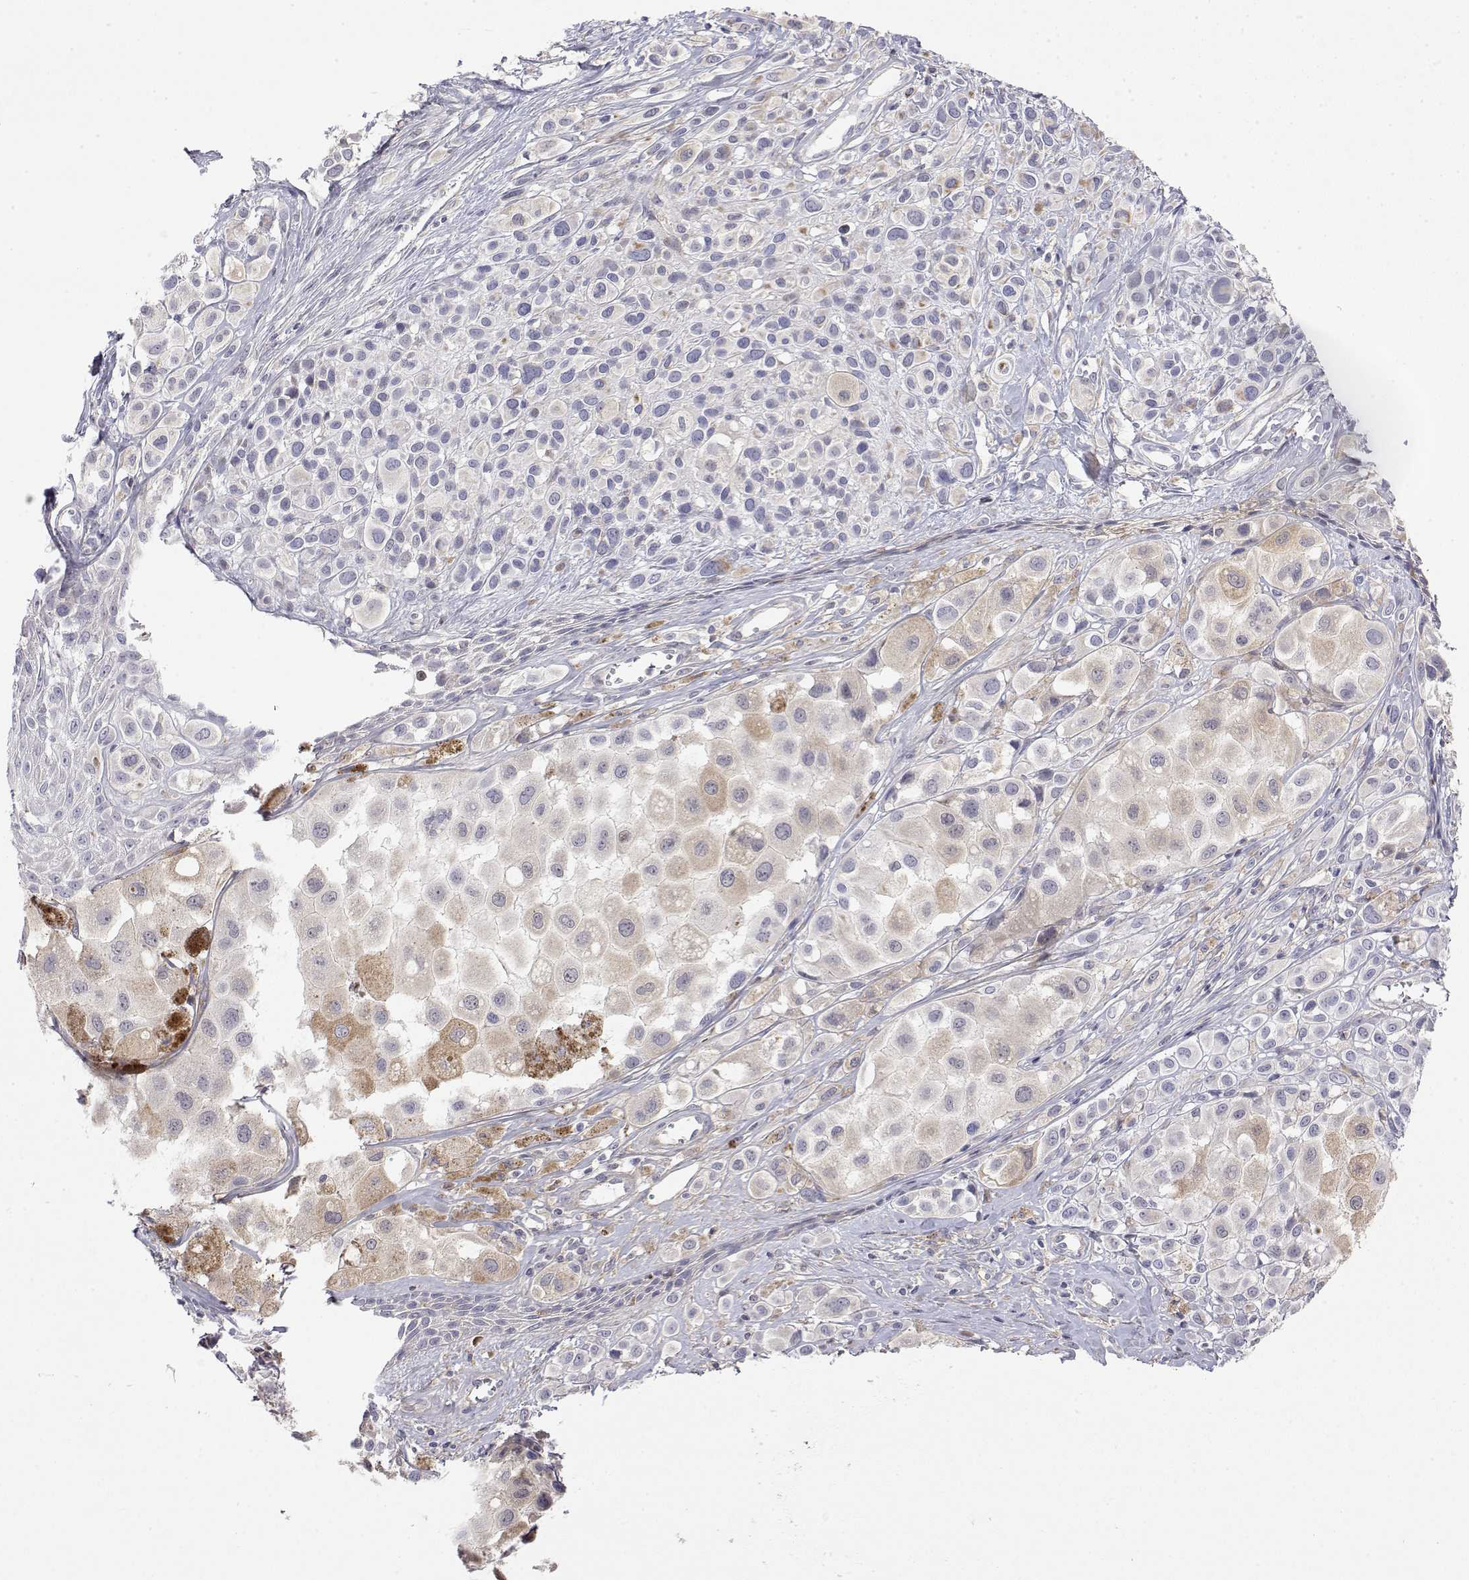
{"staining": {"intensity": "negative", "quantity": "none", "location": "none"}, "tissue": "melanoma", "cell_type": "Tumor cells", "image_type": "cancer", "snomed": [{"axis": "morphology", "description": "Malignant melanoma, NOS"}, {"axis": "topography", "description": "Skin"}], "caption": "Protein analysis of malignant melanoma demonstrates no significant expression in tumor cells.", "gene": "GGACT", "patient": {"sex": "male", "age": 77}}